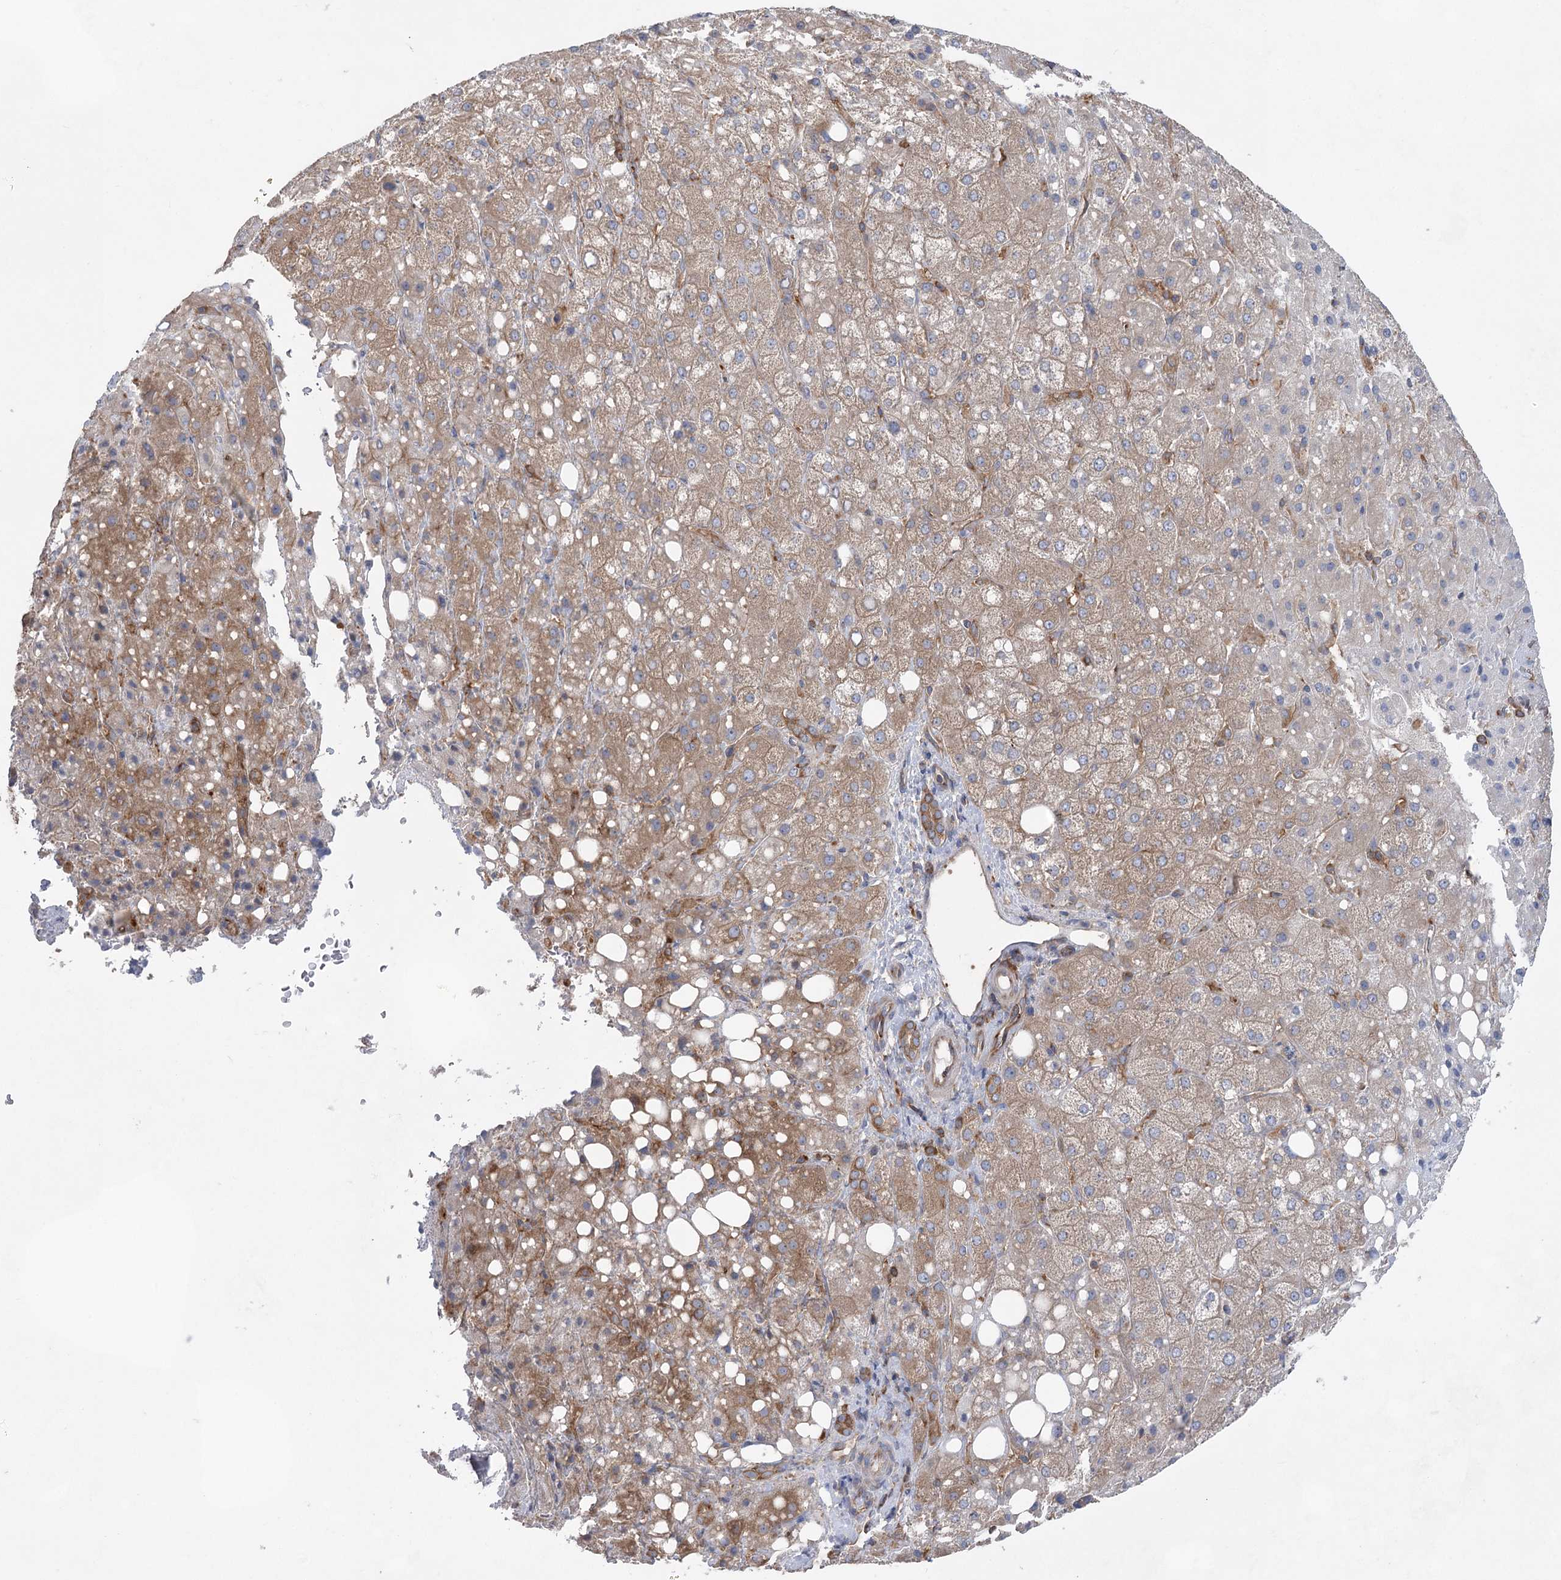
{"staining": {"intensity": "moderate", "quantity": ">75%", "location": "cytoplasmic/membranous"}, "tissue": "liver cancer", "cell_type": "Tumor cells", "image_type": "cancer", "snomed": [{"axis": "morphology", "description": "Carcinoma, Hepatocellular, NOS"}, {"axis": "topography", "description": "Liver"}], "caption": "Liver cancer tissue shows moderate cytoplasmic/membranous expression in approximately >75% of tumor cells, visualized by immunohistochemistry.", "gene": "EIF3A", "patient": {"sex": "male", "age": 80}}